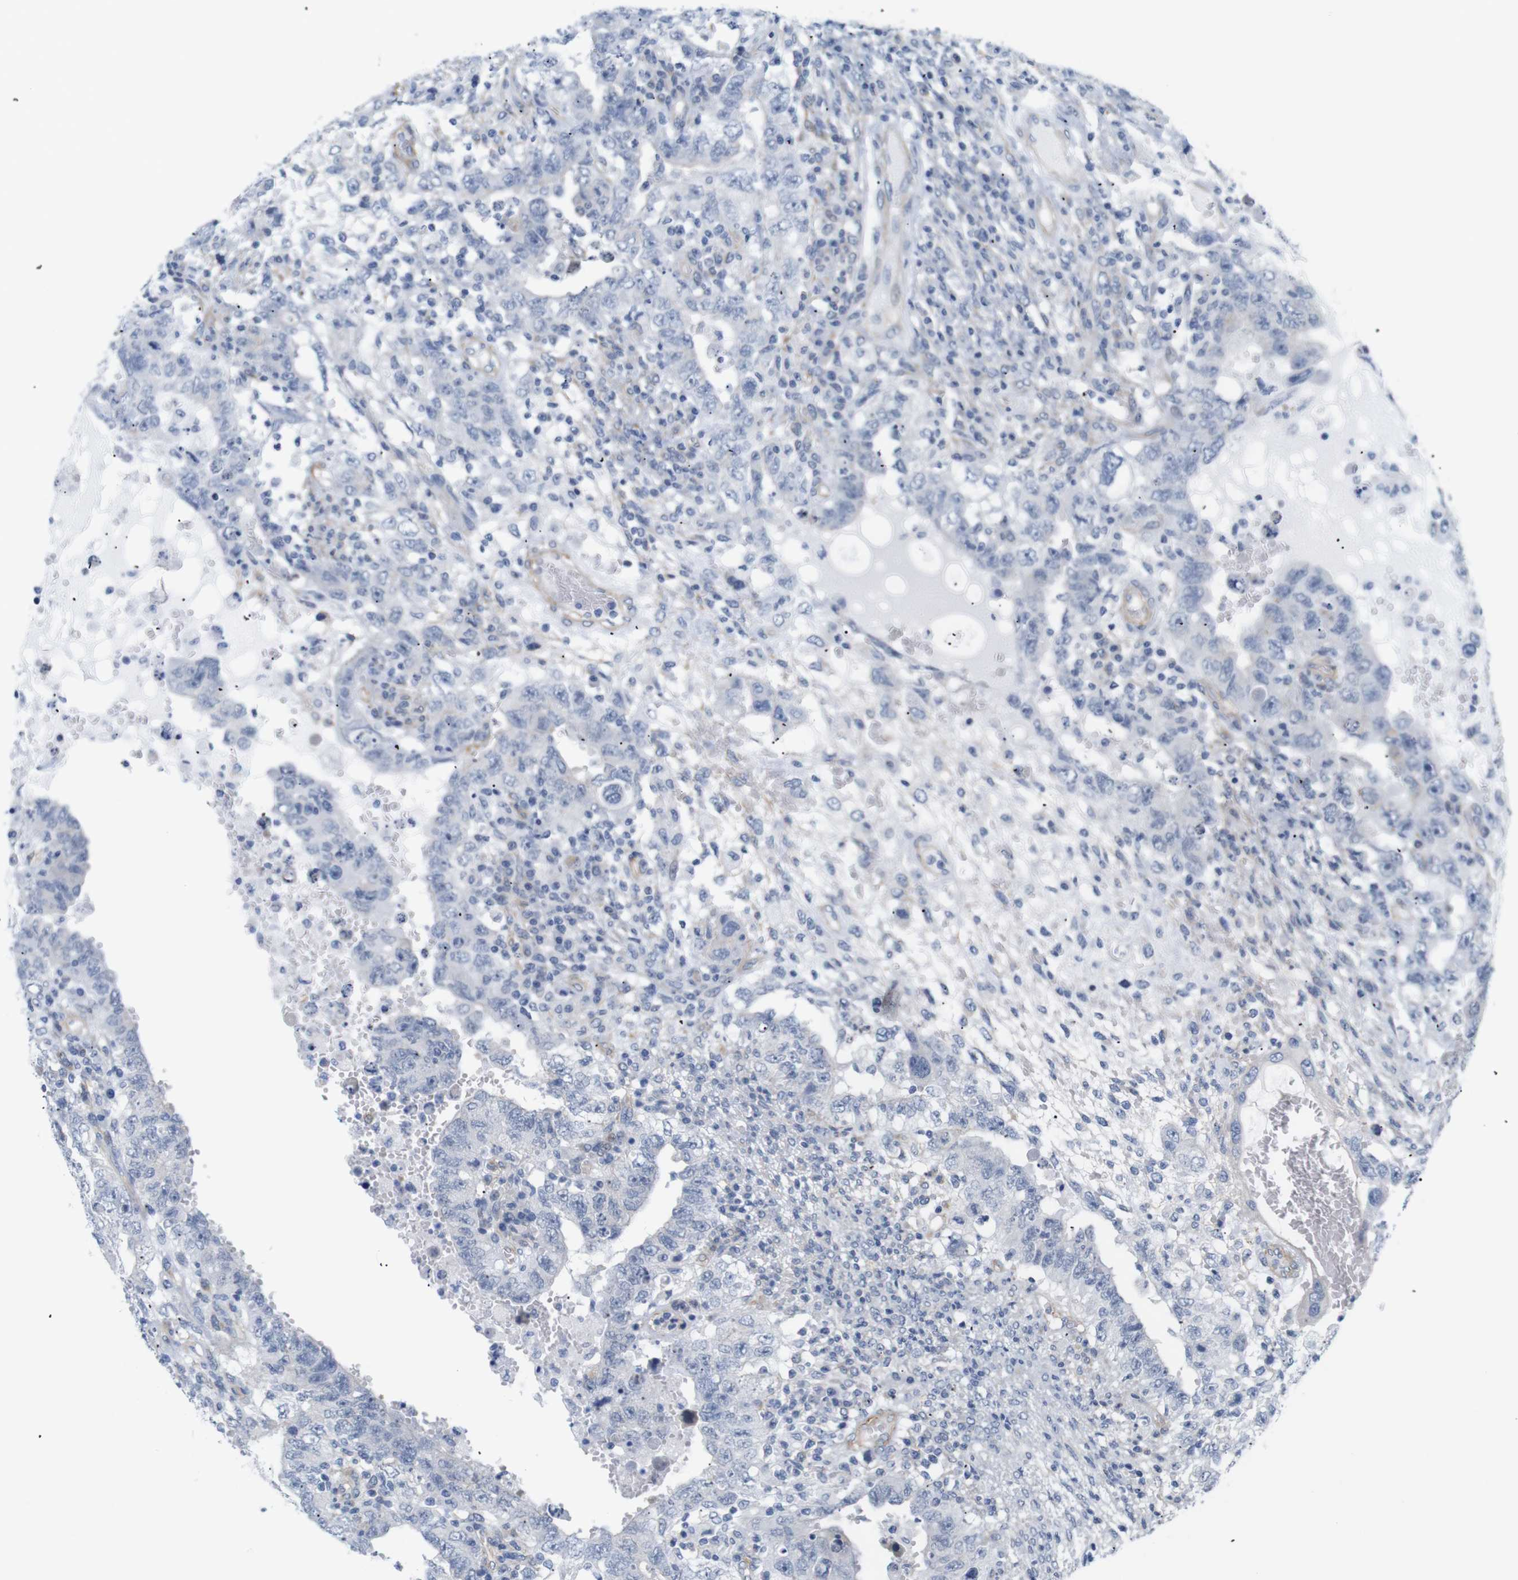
{"staining": {"intensity": "negative", "quantity": "none", "location": "none"}, "tissue": "testis cancer", "cell_type": "Tumor cells", "image_type": "cancer", "snomed": [{"axis": "morphology", "description": "Carcinoma, Embryonal, NOS"}, {"axis": "topography", "description": "Testis"}], "caption": "Immunohistochemical staining of human embryonal carcinoma (testis) shows no significant staining in tumor cells. Brightfield microscopy of immunohistochemistry (IHC) stained with DAB (3,3'-diaminobenzidine) (brown) and hematoxylin (blue), captured at high magnification.", "gene": "STMN3", "patient": {"sex": "male", "age": 26}}